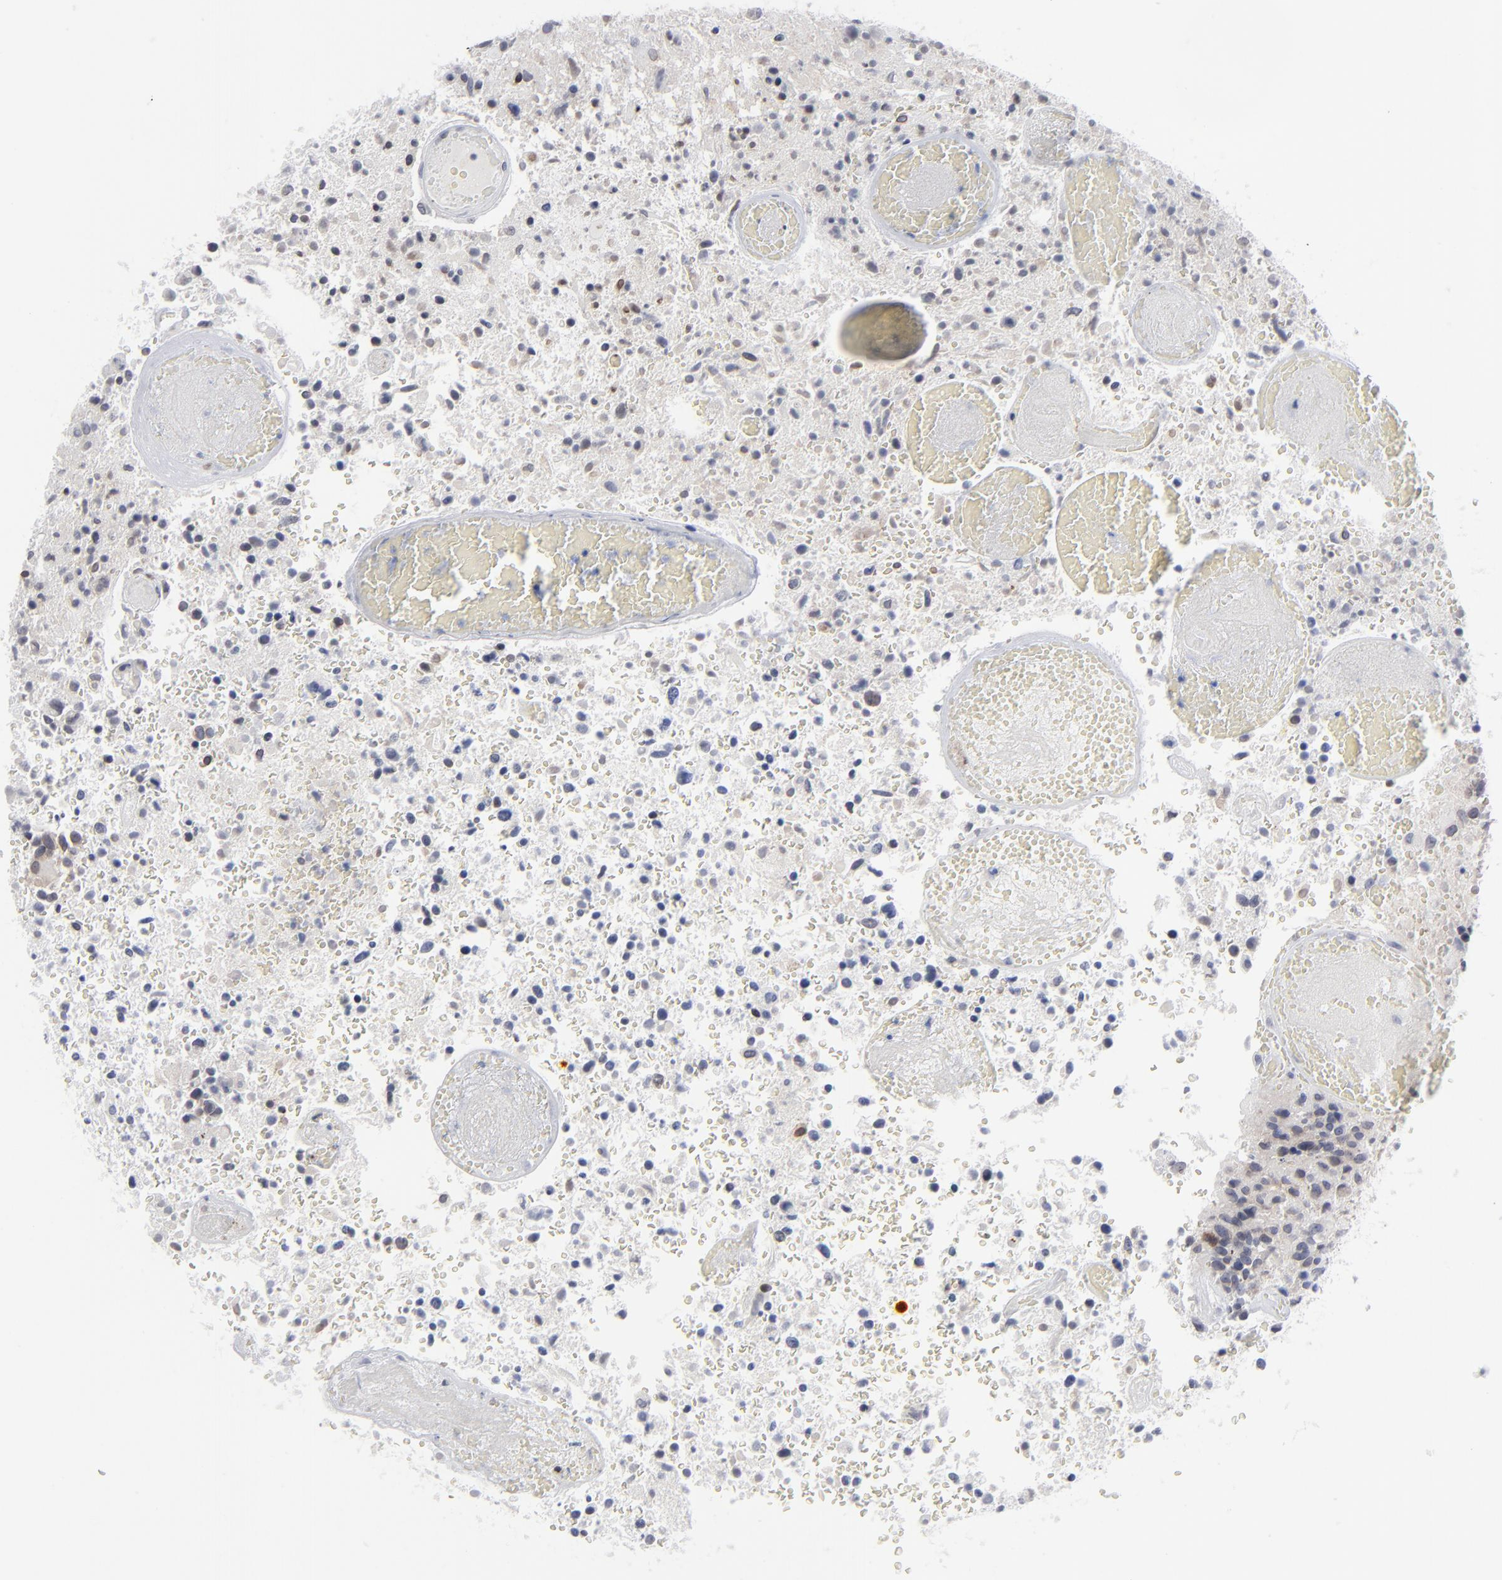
{"staining": {"intensity": "negative", "quantity": "none", "location": "none"}, "tissue": "glioma", "cell_type": "Tumor cells", "image_type": "cancer", "snomed": [{"axis": "morphology", "description": "Glioma, malignant, High grade"}, {"axis": "topography", "description": "Brain"}], "caption": "This is an immunohistochemistry (IHC) photomicrograph of human malignant glioma (high-grade). There is no positivity in tumor cells.", "gene": "NUP88", "patient": {"sex": "male", "age": 72}}